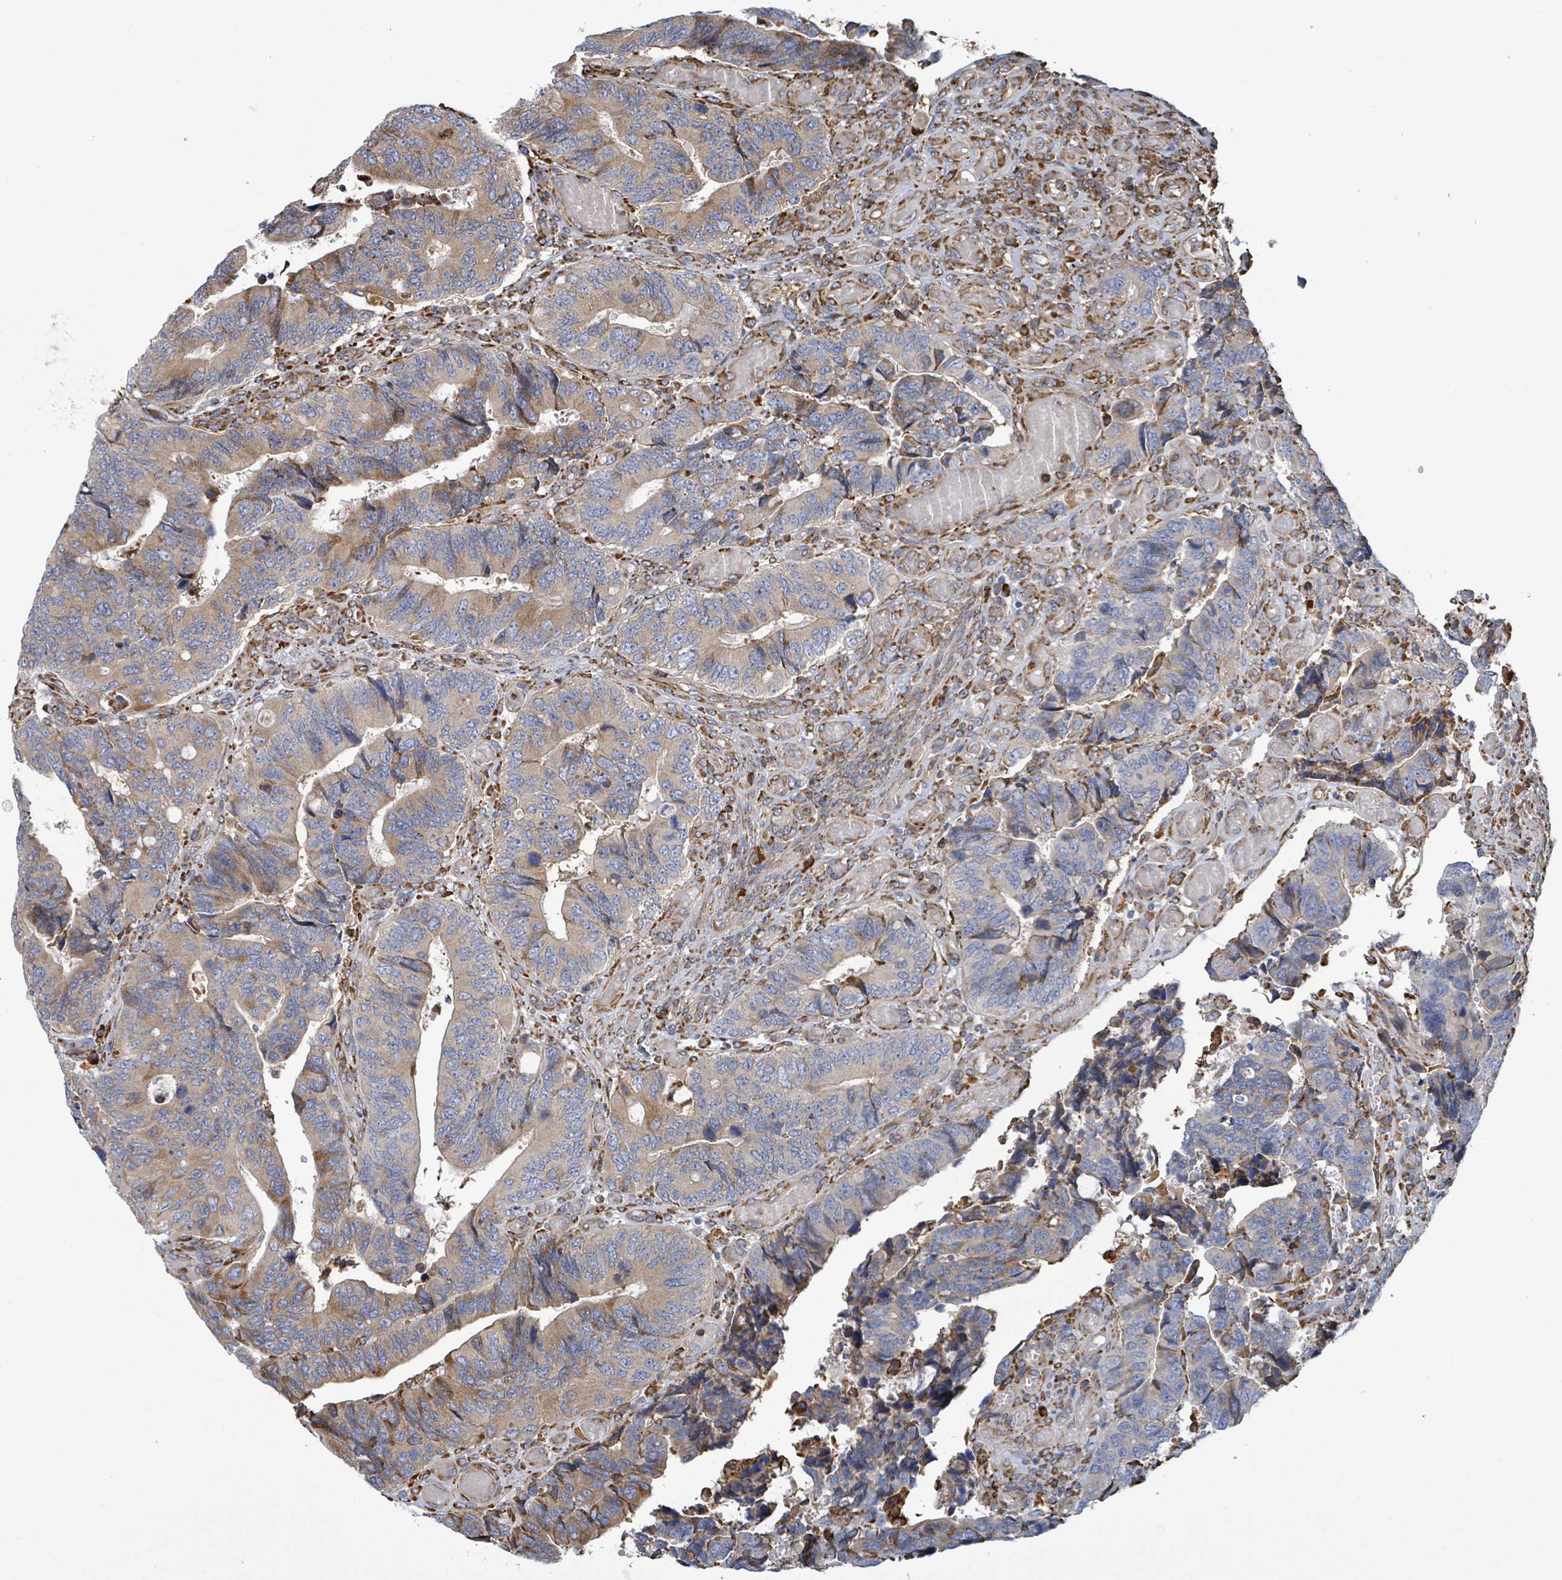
{"staining": {"intensity": "moderate", "quantity": "25%-75%", "location": "cytoplasmic/membranous"}, "tissue": "colorectal cancer", "cell_type": "Tumor cells", "image_type": "cancer", "snomed": [{"axis": "morphology", "description": "Adenocarcinoma, NOS"}, {"axis": "topography", "description": "Colon"}], "caption": "Colorectal cancer (adenocarcinoma) stained with a brown dye exhibits moderate cytoplasmic/membranous positive expression in approximately 25%-75% of tumor cells.", "gene": "RFPL4A", "patient": {"sex": "male", "age": 87}}